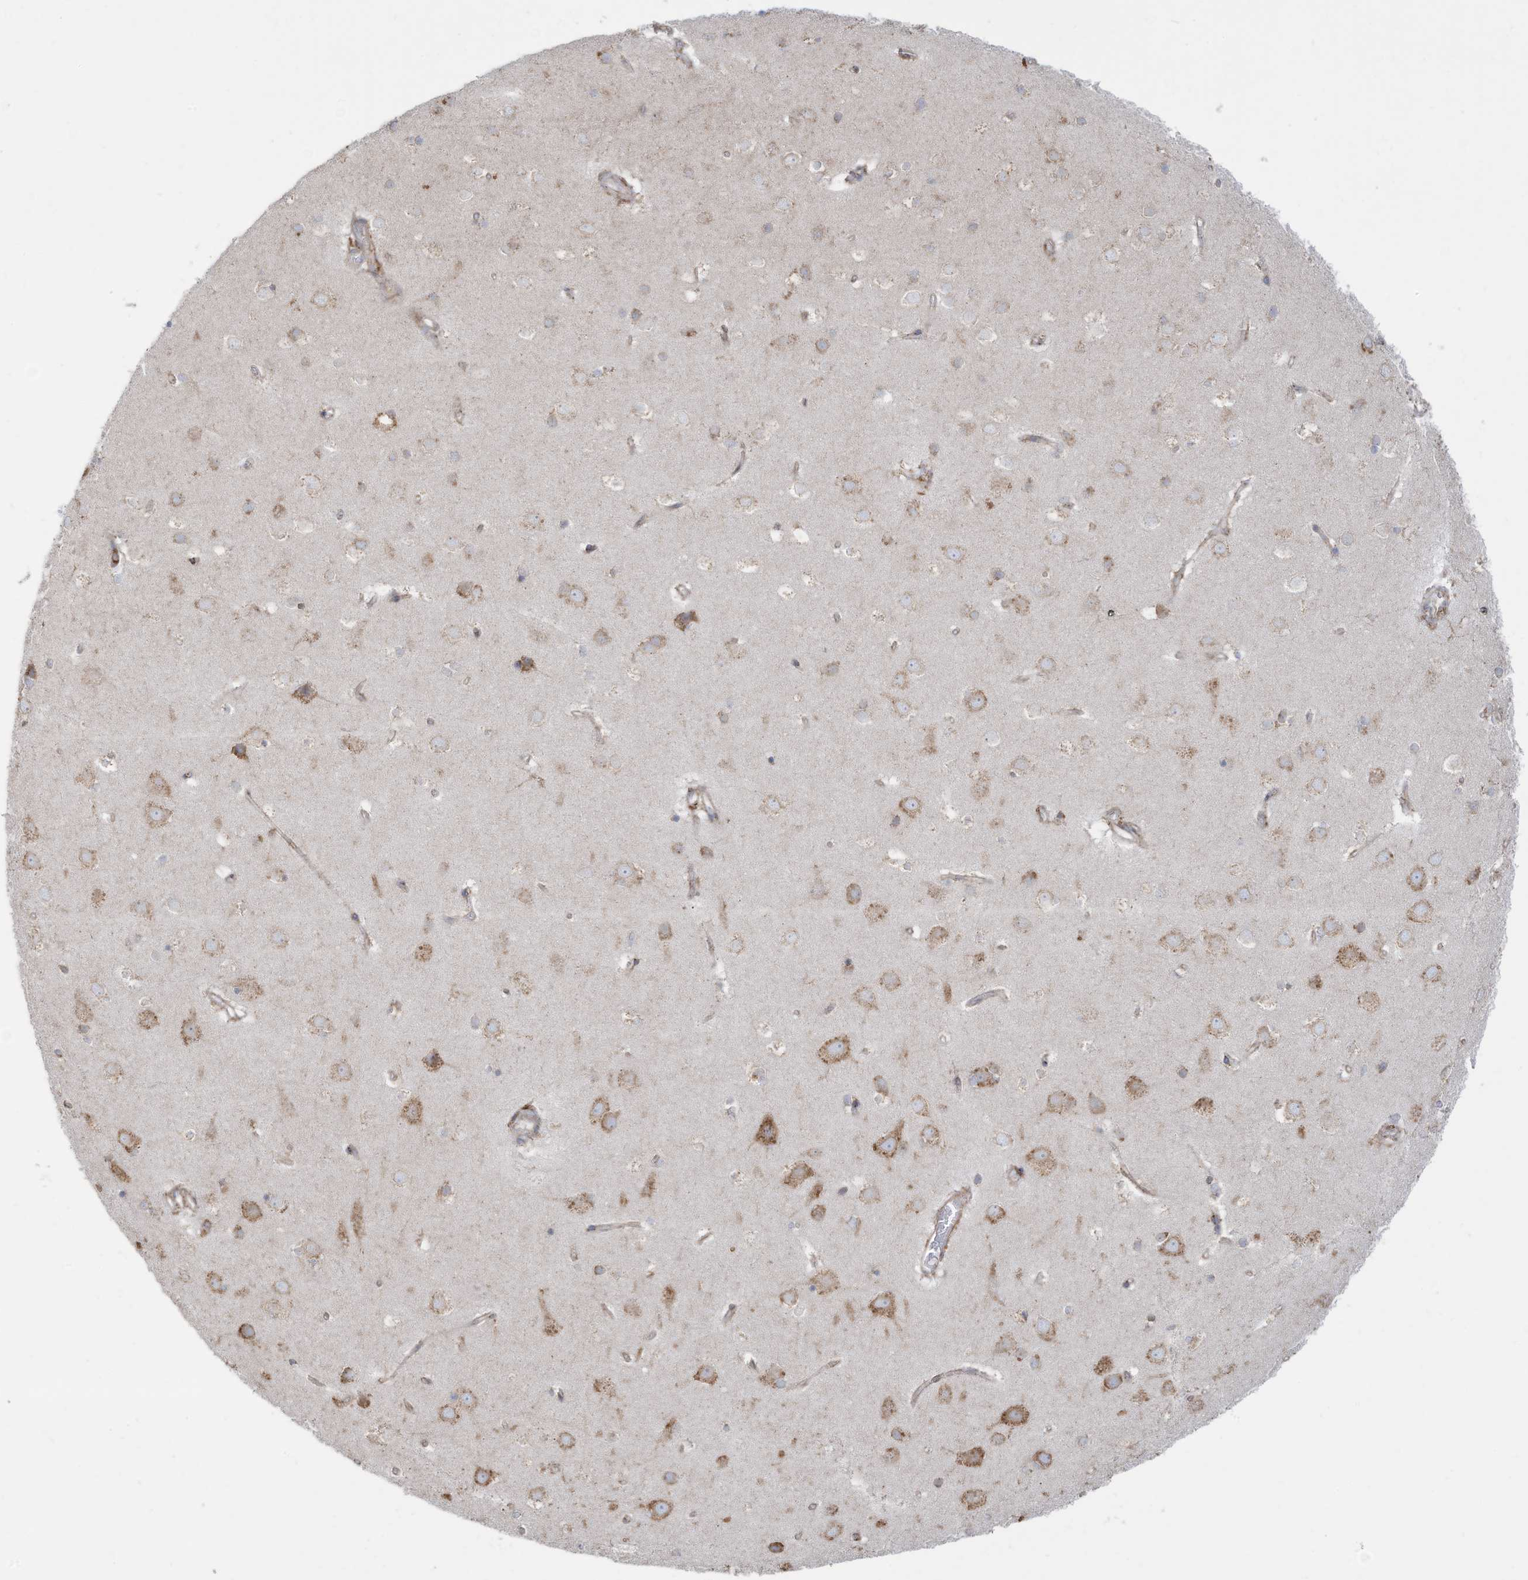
{"staining": {"intensity": "negative", "quantity": "none", "location": "none"}, "tissue": "cerebral cortex", "cell_type": "Endothelial cells", "image_type": "normal", "snomed": [{"axis": "morphology", "description": "Normal tissue, NOS"}, {"axis": "topography", "description": "Cerebral cortex"}], "caption": "Endothelial cells show no significant protein expression in normal cerebral cortex. (DAB immunohistochemistry visualized using brightfield microscopy, high magnification).", "gene": "ZNF354C", "patient": {"sex": "male", "age": 54}}